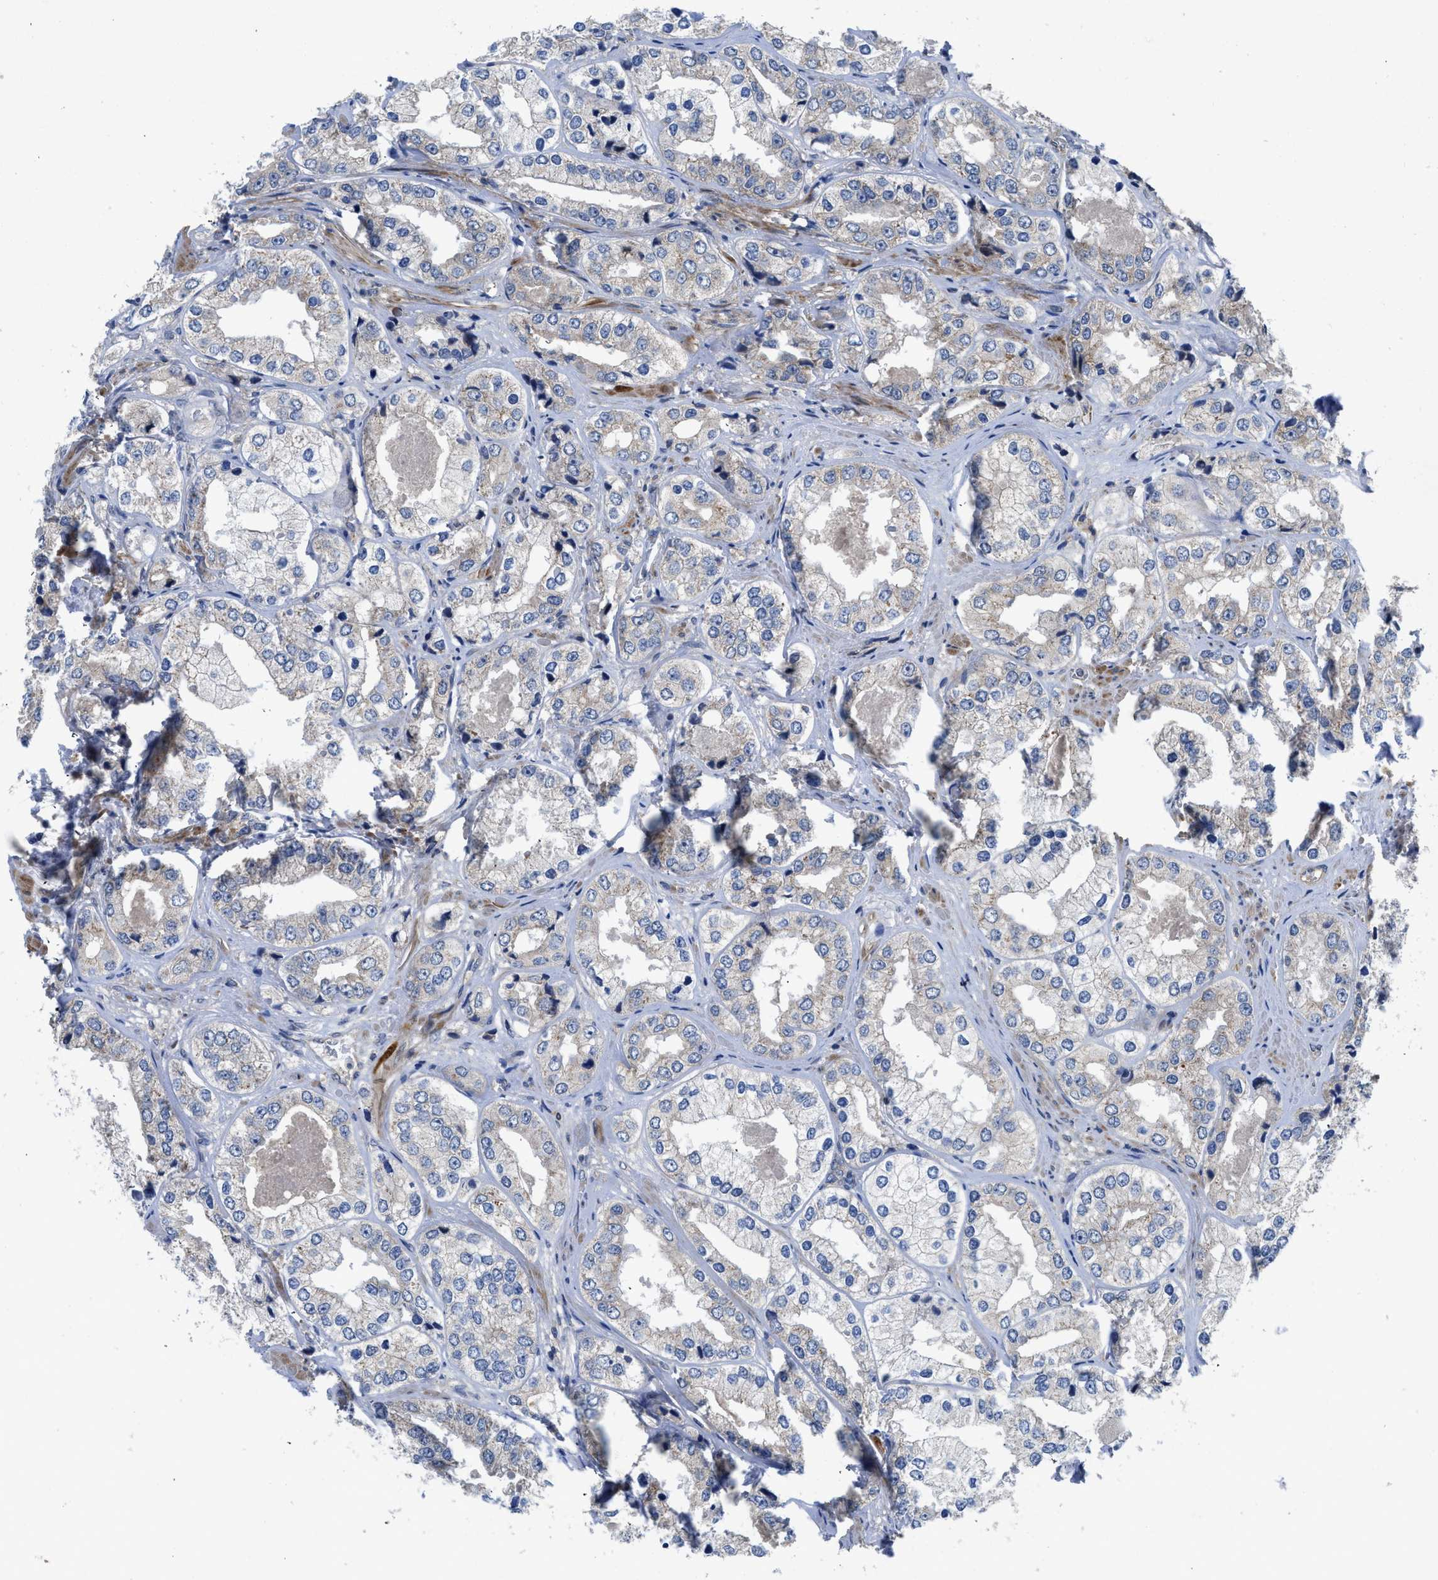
{"staining": {"intensity": "negative", "quantity": "none", "location": "none"}, "tissue": "prostate cancer", "cell_type": "Tumor cells", "image_type": "cancer", "snomed": [{"axis": "morphology", "description": "Adenocarcinoma, High grade"}, {"axis": "topography", "description": "Prostate"}], "caption": "IHC photomicrograph of human prostate cancer (high-grade adenocarcinoma) stained for a protein (brown), which reveals no positivity in tumor cells.", "gene": "PANX1", "patient": {"sex": "male", "age": 61}}